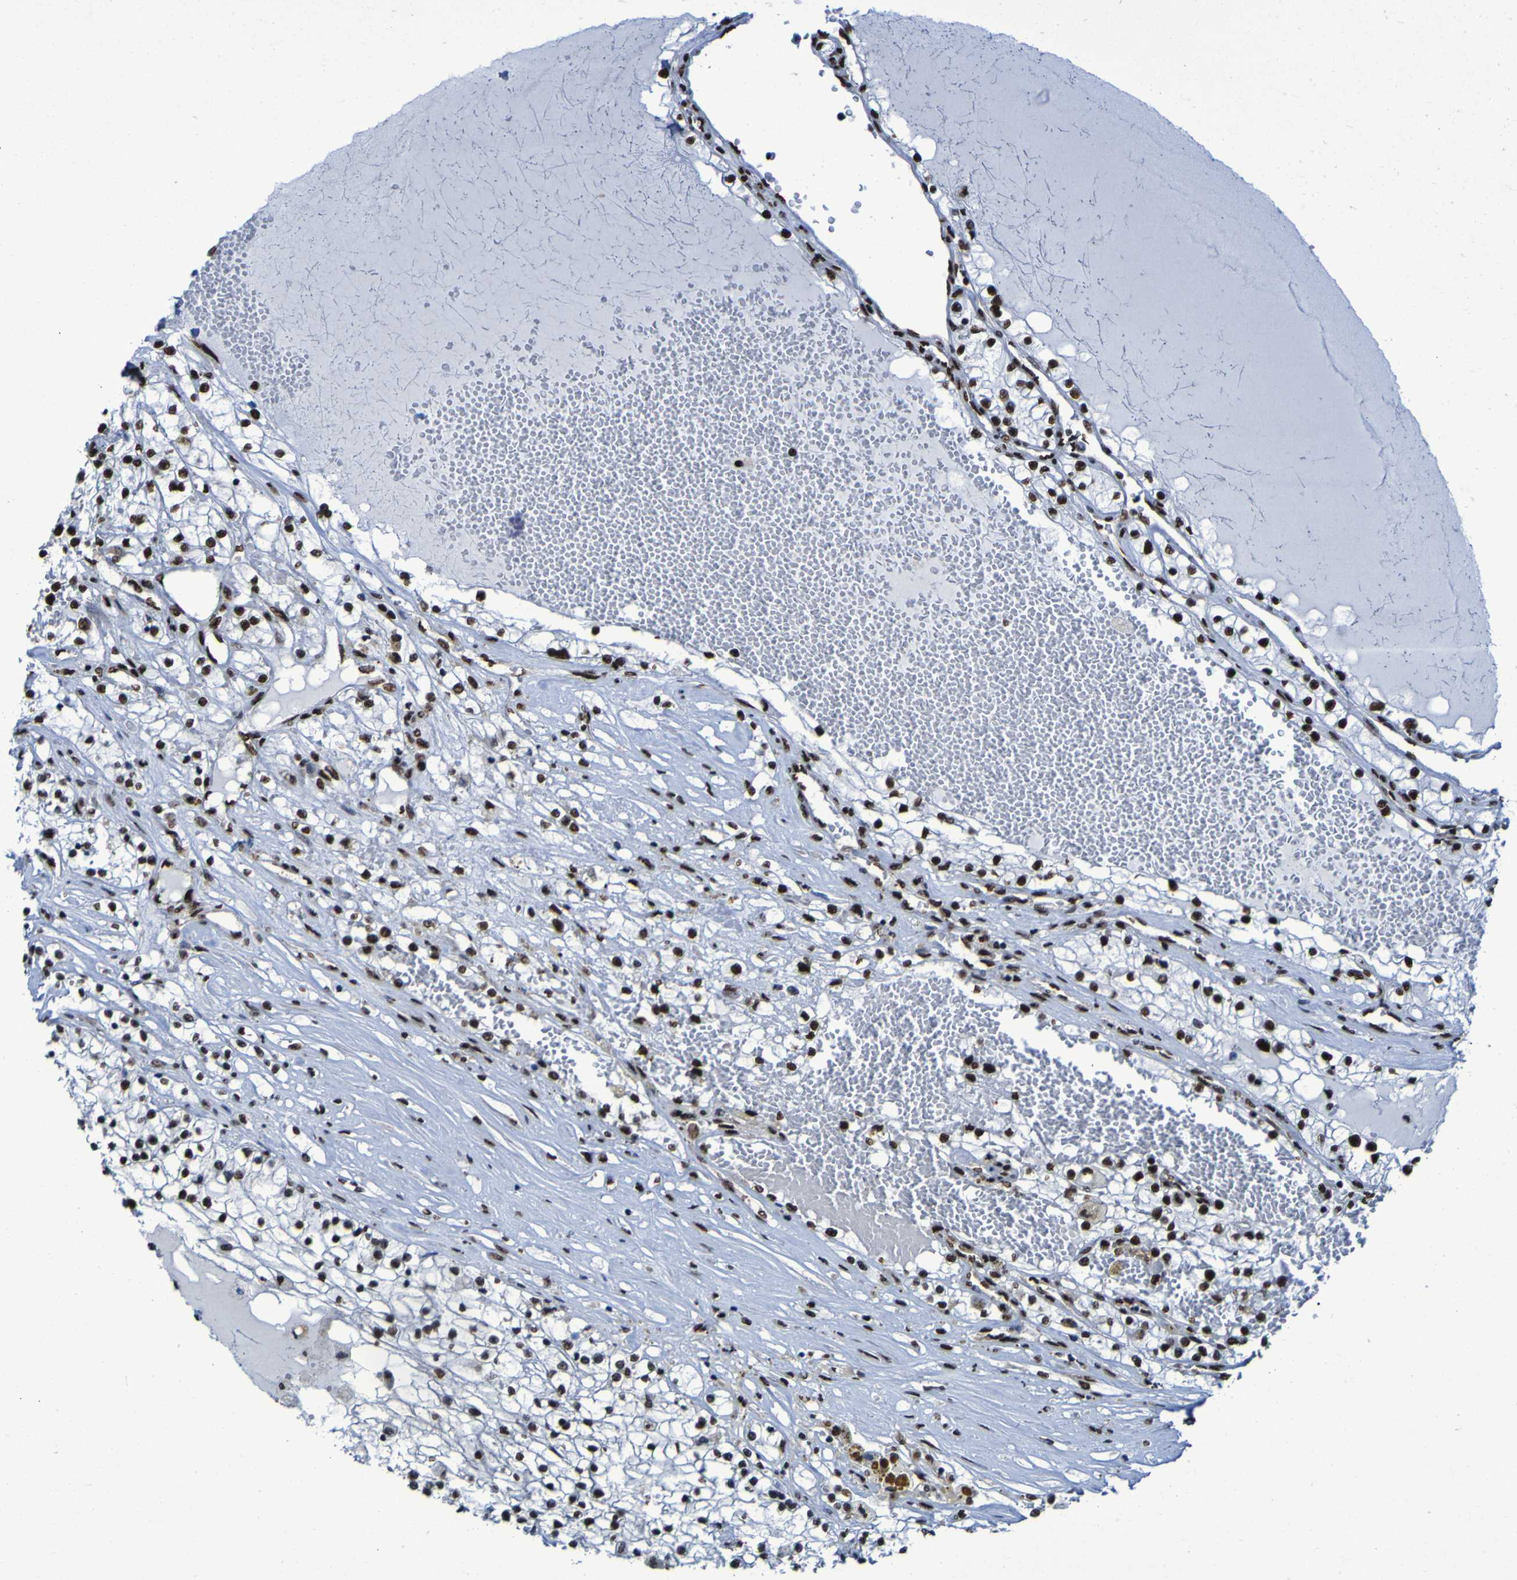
{"staining": {"intensity": "strong", "quantity": ">75%", "location": "nuclear"}, "tissue": "renal cancer", "cell_type": "Tumor cells", "image_type": "cancer", "snomed": [{"axis": "morphology", "description": "Adenocarcinoma, NOS"}, {"axis": "topography", "description": "Kidney"}], "caption": "Renal adenocarcinoma stained for a protein (brown) displays strong nuclear positive staining in approximately >75% of tumor cells.", "gene": "HNRNPR", "patient": {"sex": "male", "age": 68}}